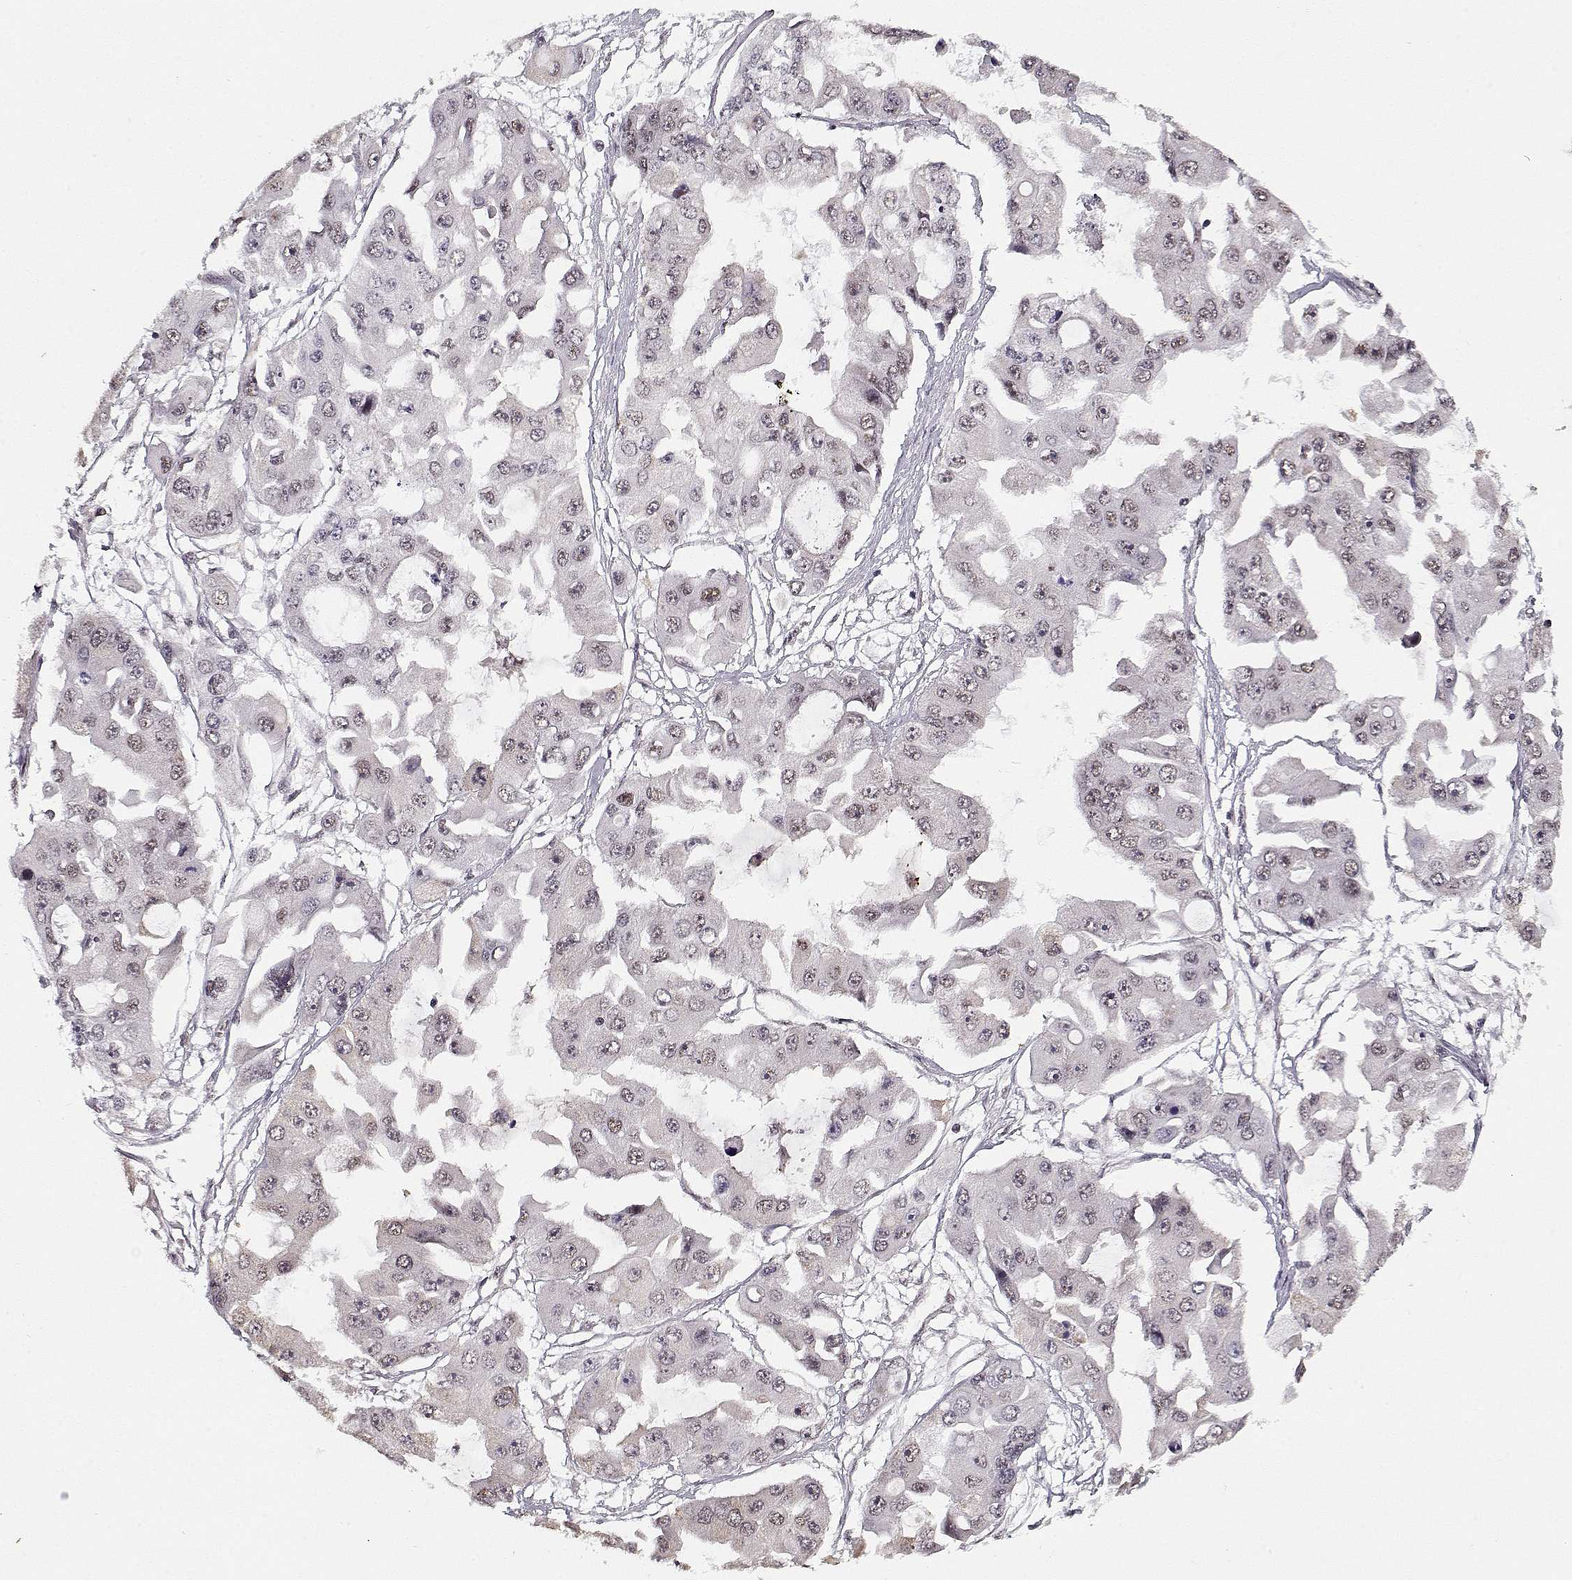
{"staining": {"intensity": "weak", "quantity": "25%-75%", "location": "nuclear"}, "tissue": "ovarian cancer", "cell_type": "Tumor cells", "image_type": "cancer", "snomed": [{"axis": "morphology", "description": "Cystadenocarcinoma, serous, NOS"}, {"axis": "topography", "description": "Ovary"}], "caption": "Weak nuclear staining is identified in approximately 25%-75% of tumor cells in ovarian cancer.", "gene": "TESPA1", "patient": {"sex": "female", "age": 56}}